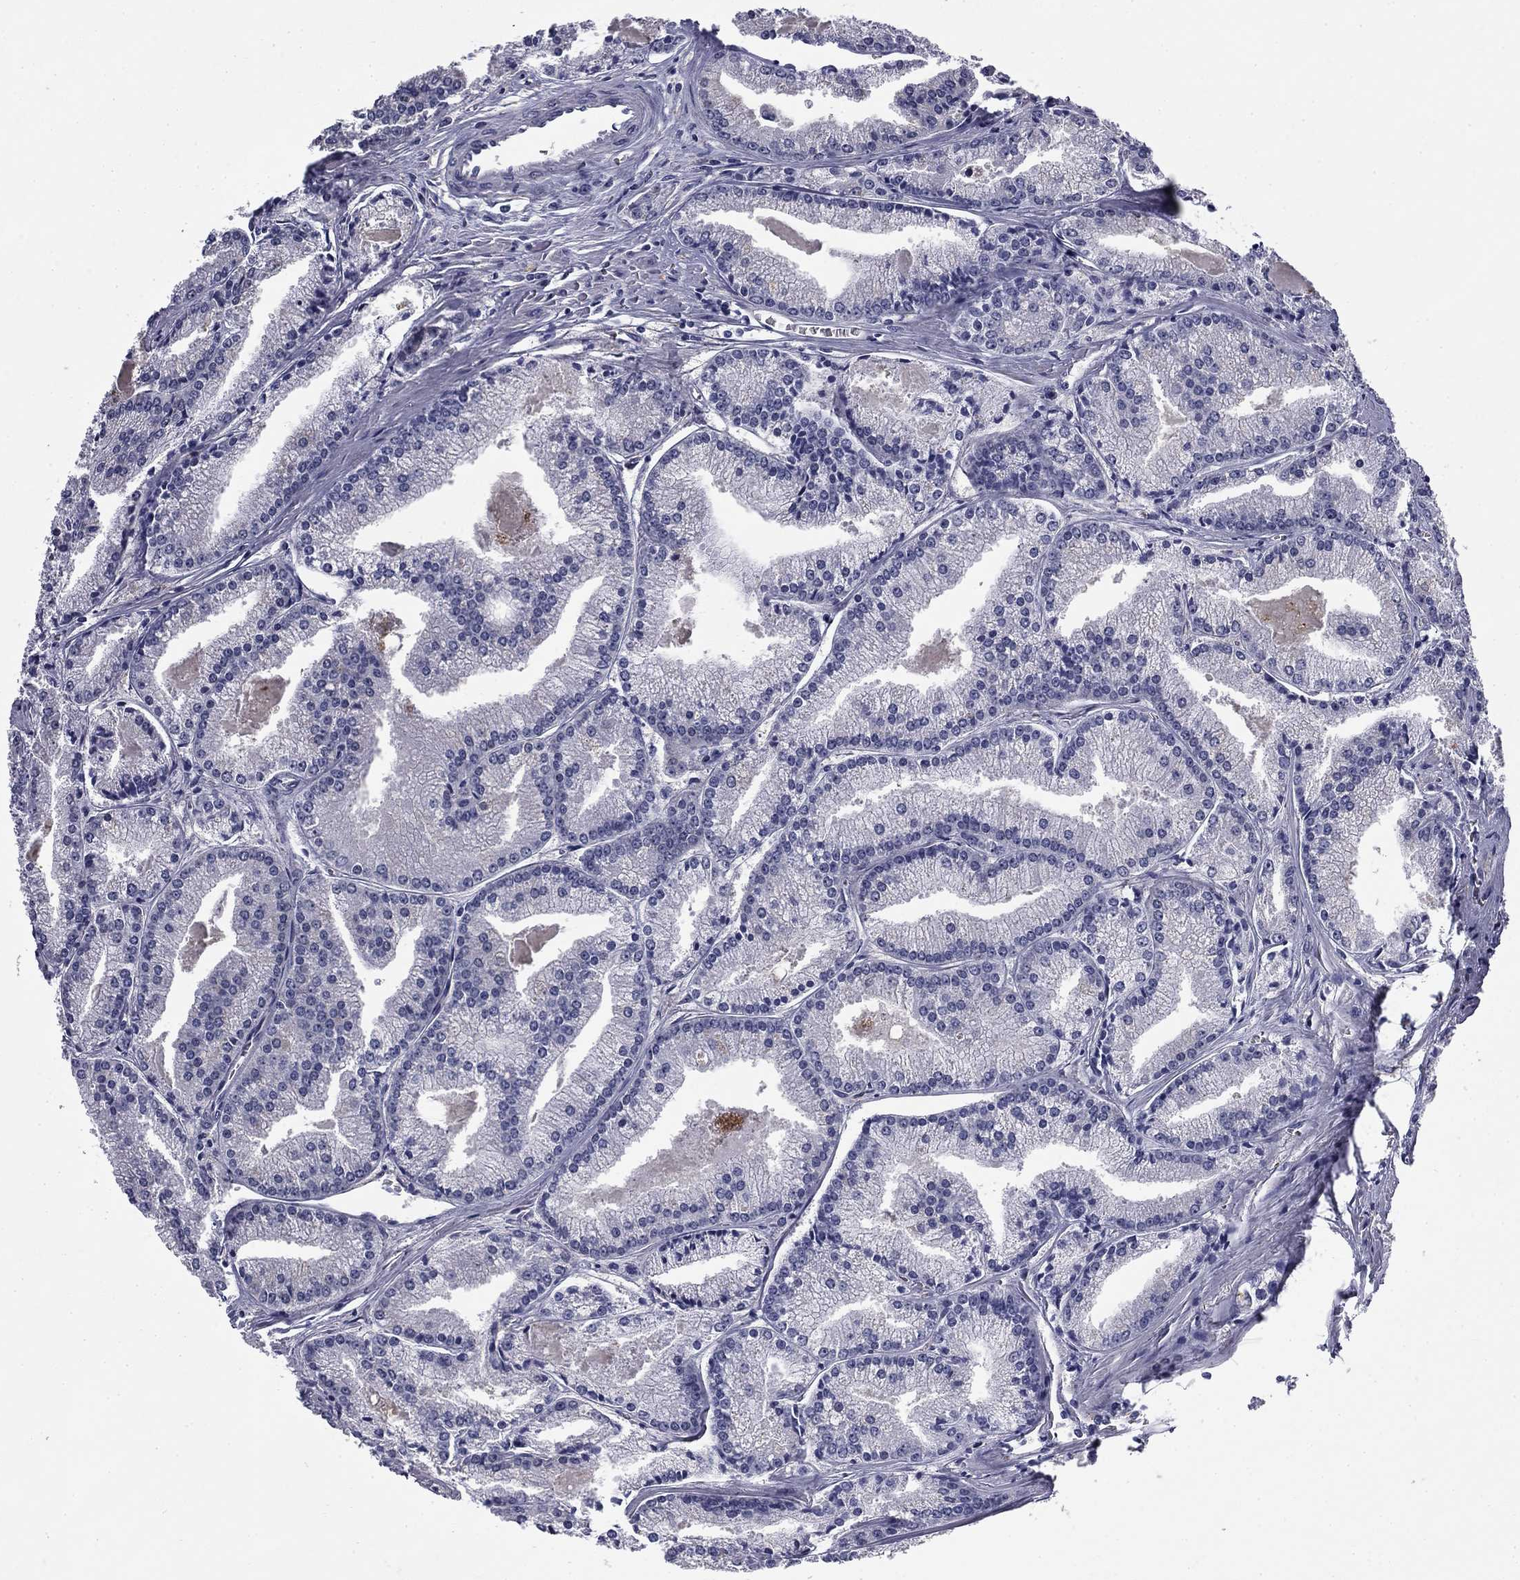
{"staining": {"intensity": "negative", "quantity": "none", "location": "none"}, "tissue": "prostate cancer", "cell_type": "Tumor cells", "image_type": "cancer", "snomed": [{"axis": "morphology", "description": "Adenocarcinoma, NOS"}, {"axis": "topography", "description": "Prostate"}], "caption": "Image shows no protein positivity in tumor cells of adenocarcinoma (prostate) tissue.", "gene": "BCL2L14", "patient": {"sex": "male", "age": 72}}